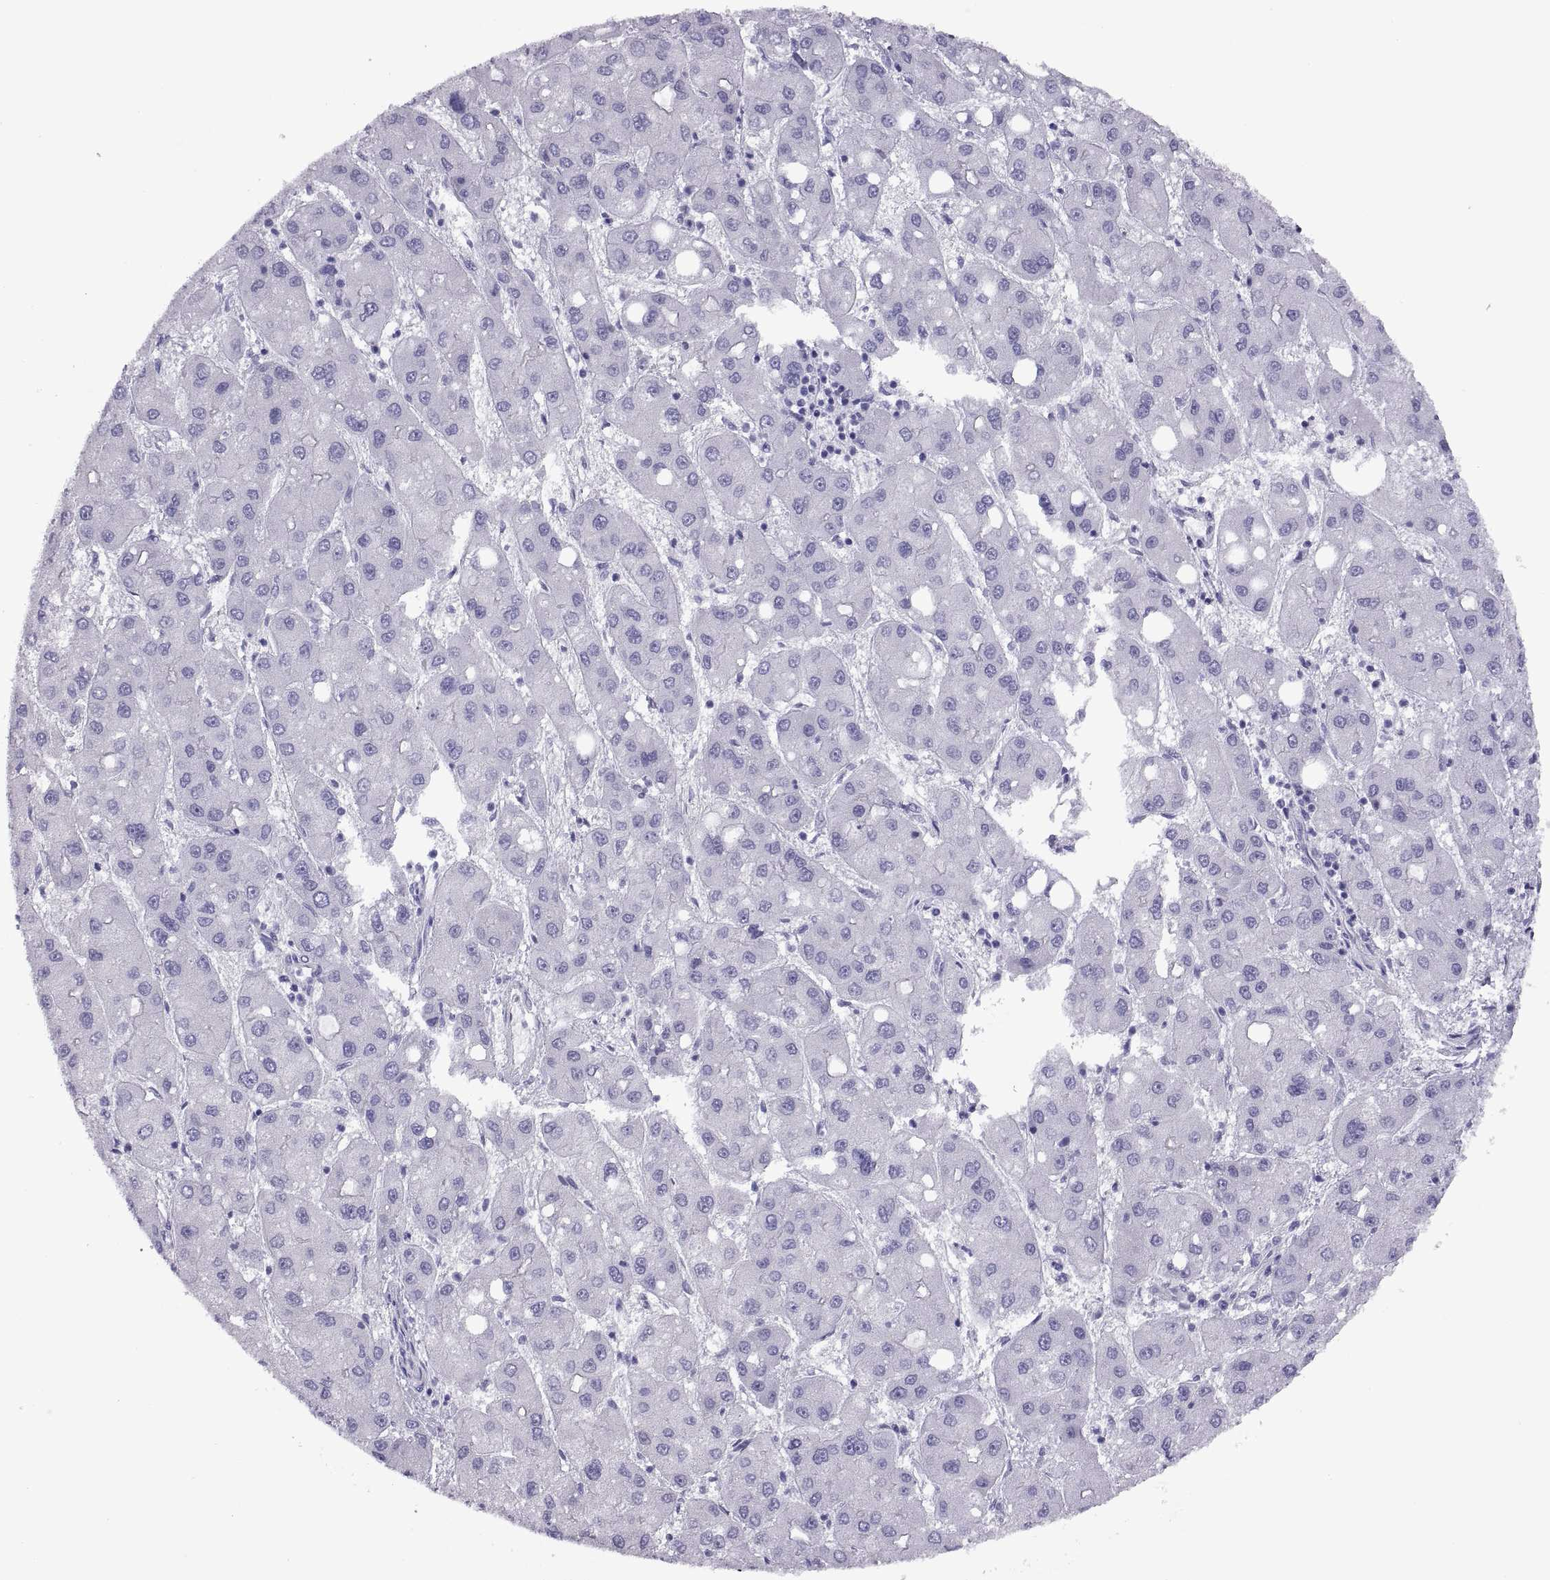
{"staining": {"intensity": "negative", "quantity": "none", "location": "none"}, "tissue": "liver cancer", "cell_type": "Tumor cells", "image_type": "cancer", "snomed": [{"axis": "morphology", "description": "Carcinoma, Hepatocellular, NOS"}, {"axis": "topography", "description": "Liver"}], "caption": "Immunohistochemistry histopathology image of neoplastic tissue: liver hepatocellular carcinoma stained with DAB (3,3'-diaminobenzidine) displays no significant protein staining in tumor cells.", "gene": "RGS20", "patient": {"sex": "male", "age": 73}}